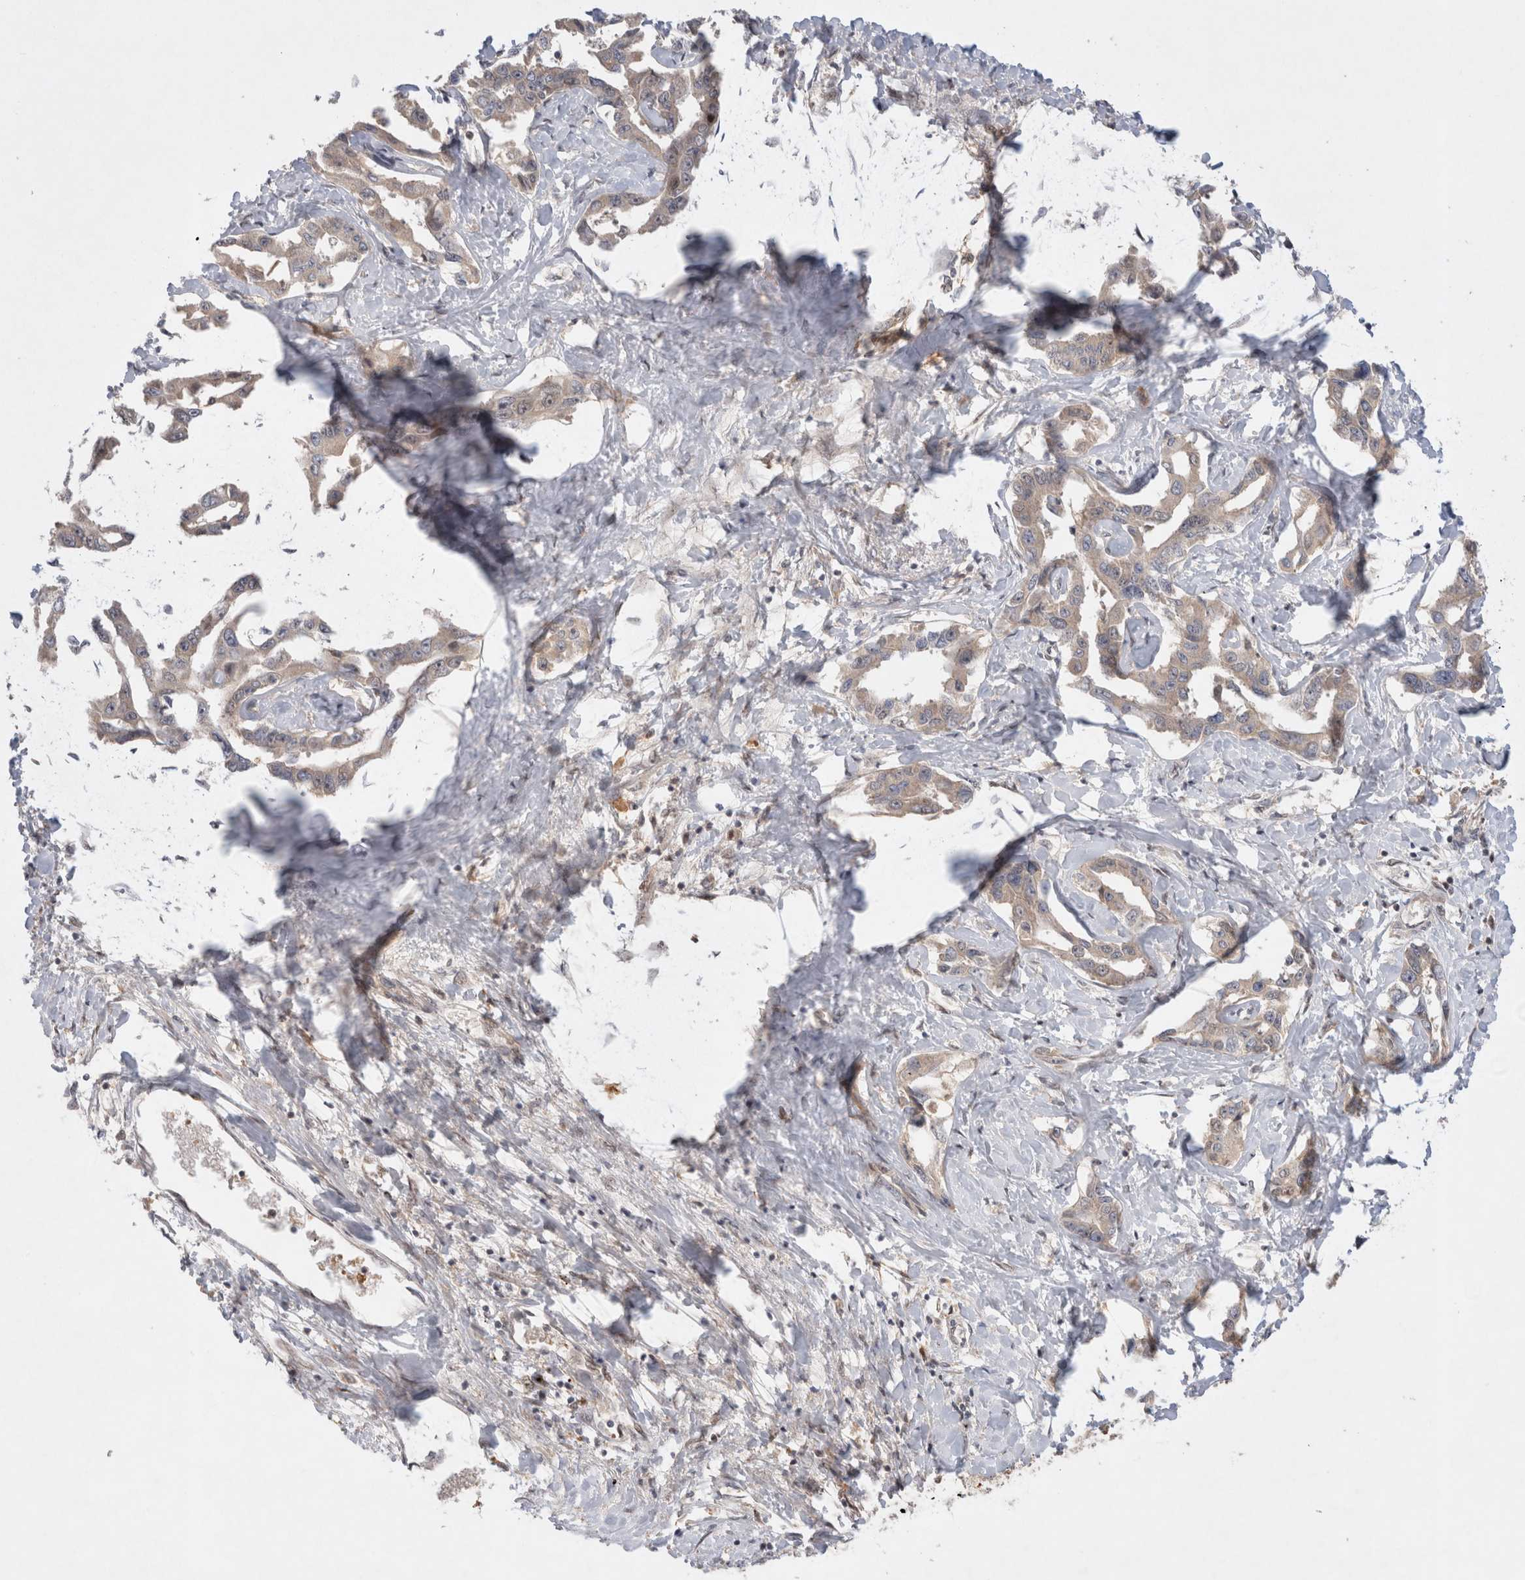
{"staining": {"intensity": "weak", "quantity": ">75%", "location": "cytoplasmic/membranous"}, "tissue": "liver cancer", "cell_type": "Tumor cells", "image_type": "cancer", "snomed": [{"axis": "morphology", "description": "Cholangiocarcinoma"}, {"axis": "topography", "description": "Liver"}], "caption": "Immunohistochemistry (IHC) of human liver cholangiocarcinoma demonstrates low levels of weak cytoplasmic/membranous positivity in approximately >75% of tumor cells.", "gene": "HTT", "patient": {"sex": "male", "age": 59}}